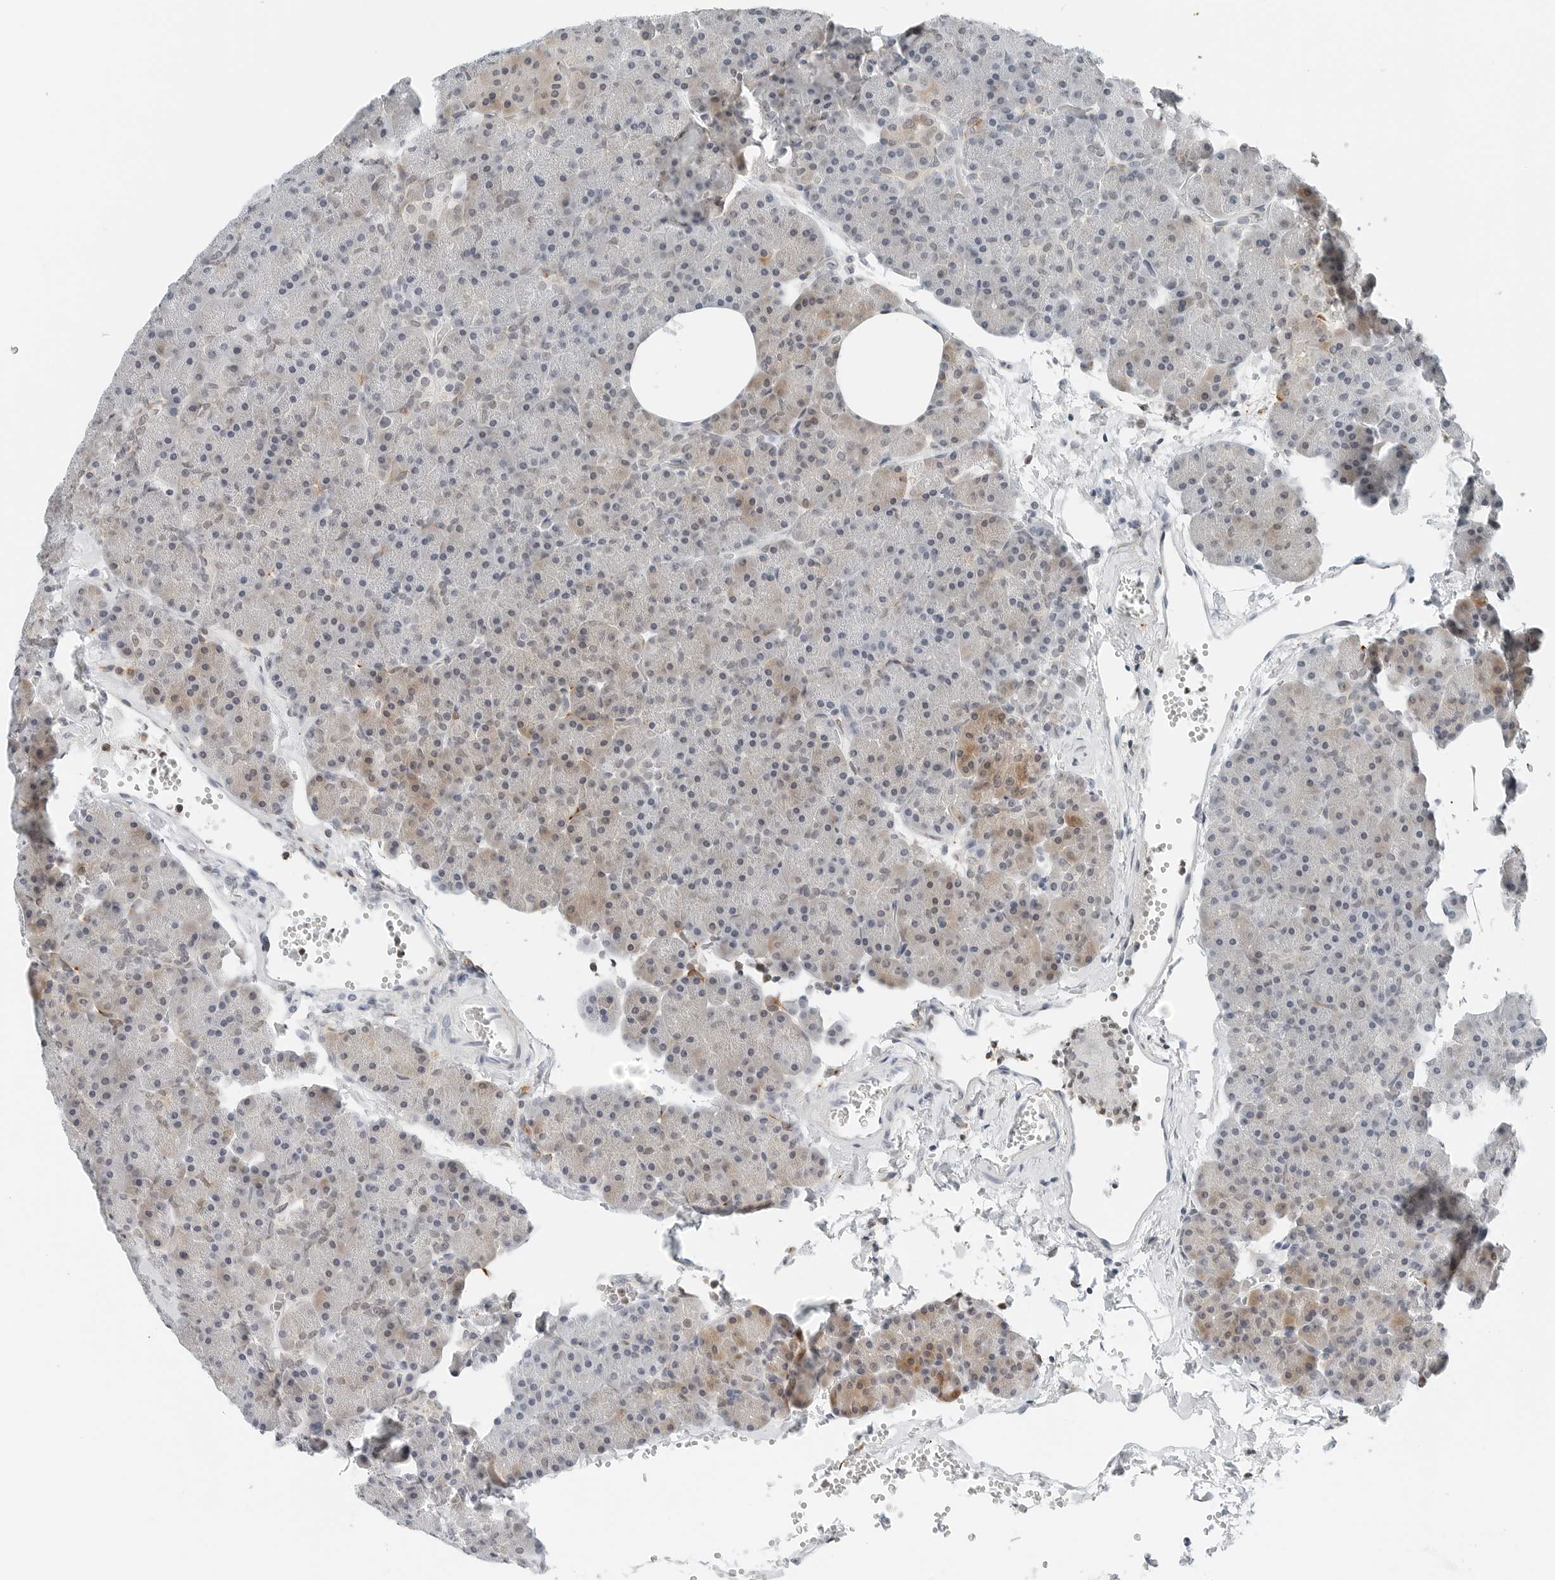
{"staining": {"intensity": "moderate", "quantity": "<25%", "location": "cytoplasmic/membranous"}, "tissue": "pancreas", "cell_type": "Exocrine glandular cells", "image_type": "normal", "snomed": [{"axis": "morphology", "description": "Normal tissue, NOS"}, {"axis": "morphology", "description": "Carcinoid, malignant, NOS"}, {"axis": "topography", "description": "Pancreas"}], "caption": "A high-resolution micrograph shows immunohistochemistry staining of benign pancreas, which reveals moderate cytoplasmic/membranous expression in approximately <25% of exocrine glandular cells.", "gene": "P4HA2", "patient": {"sex": "female", "age": 35}}